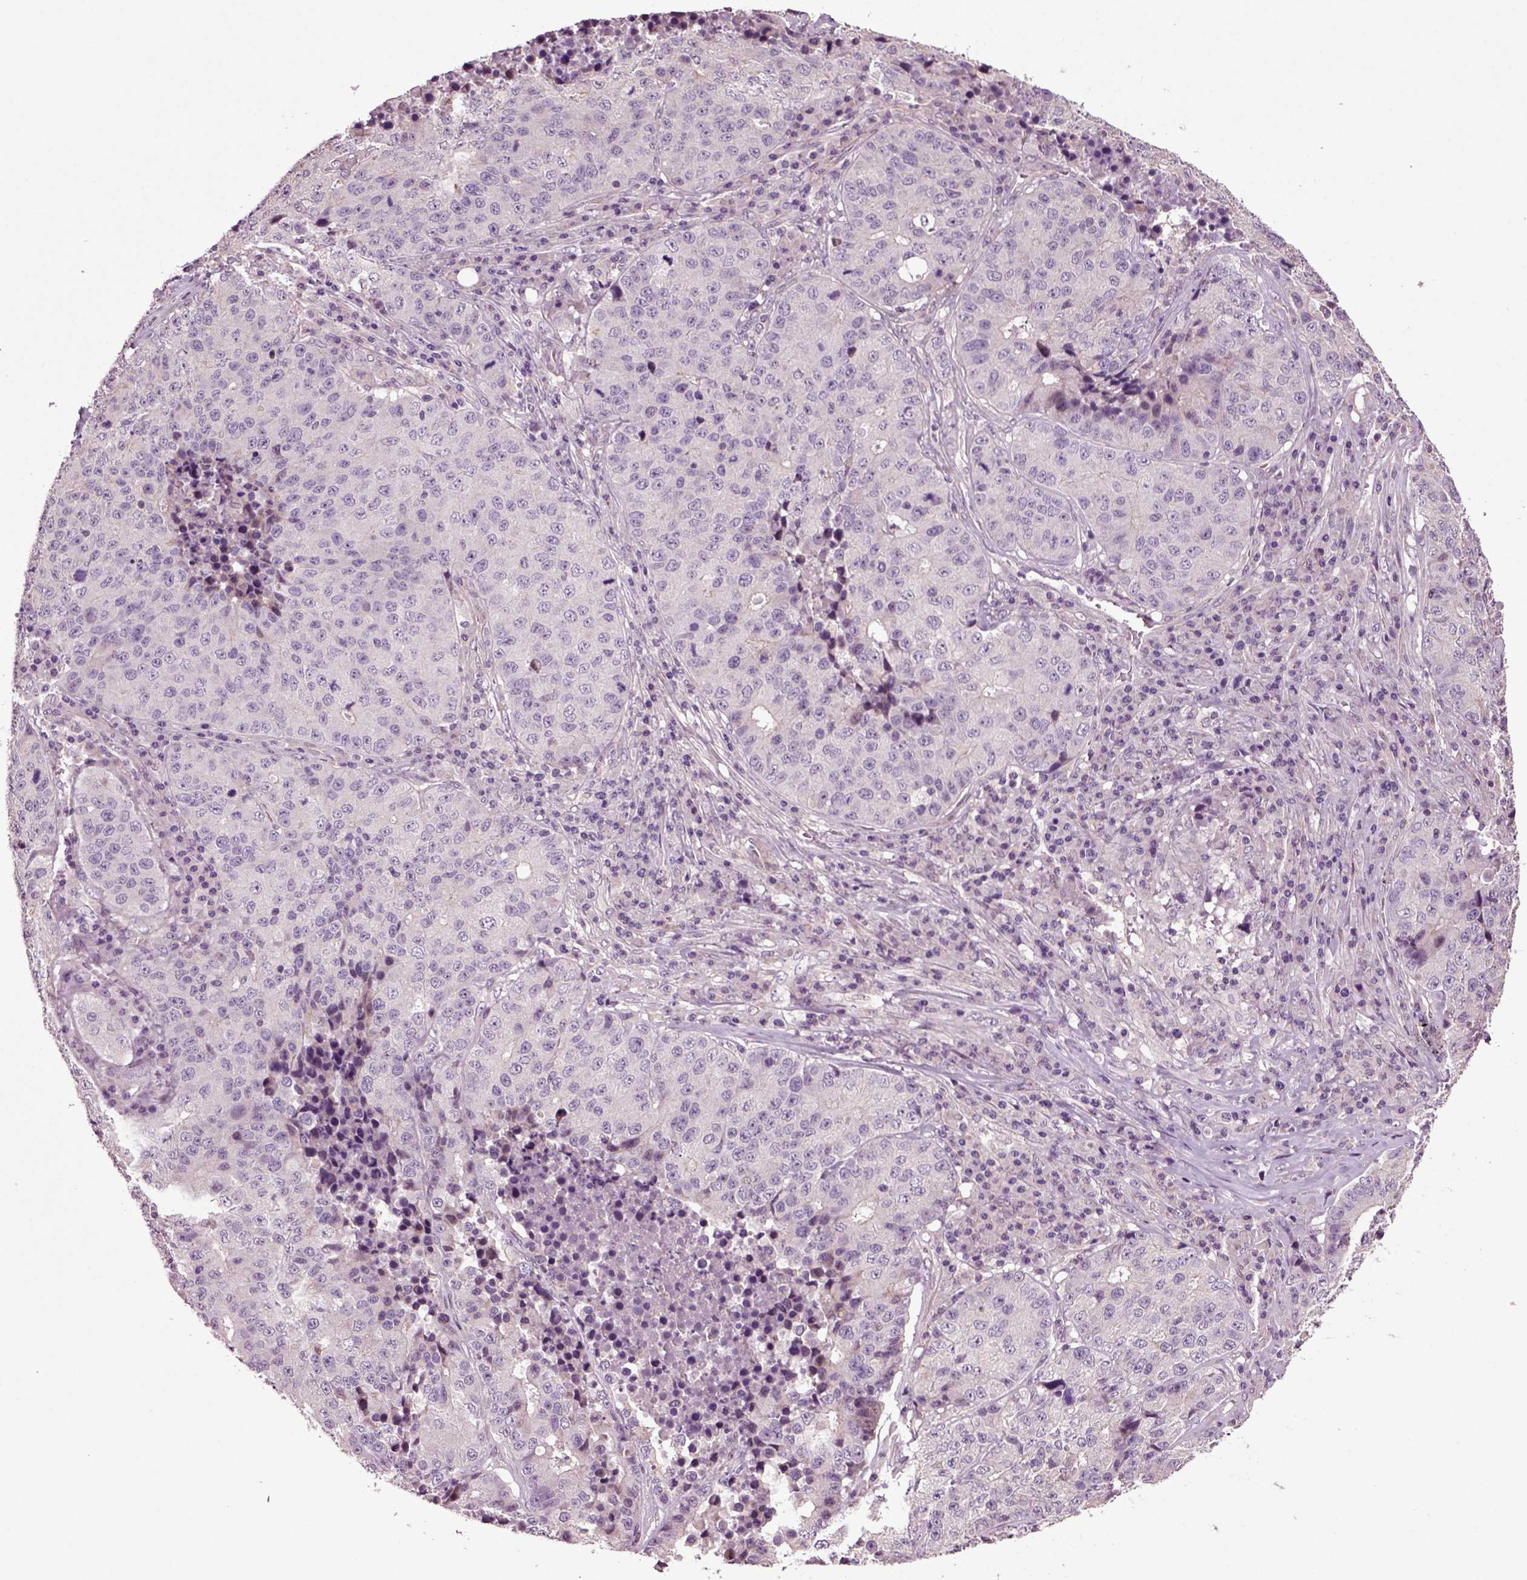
{"staining": {"intensity": "negative", "quantity": "none", "location": "none"}, "tissue": "stomach cancer", "cell_type": "Tumor cells", "image_type": "cancer", "snomed": [{"axis": "morphology", "description": "Adenocarcinoma, NOS"}, {"axis": "topography", "description": "Stomach"}], "caption": "IHC histopathology image of human adenocarcinoma (stomach) stained for a protein (brown), which shows no positivity in tumor cells.", "gene": "HAGHL", "patient": {"sex": "male", "age": 71}}